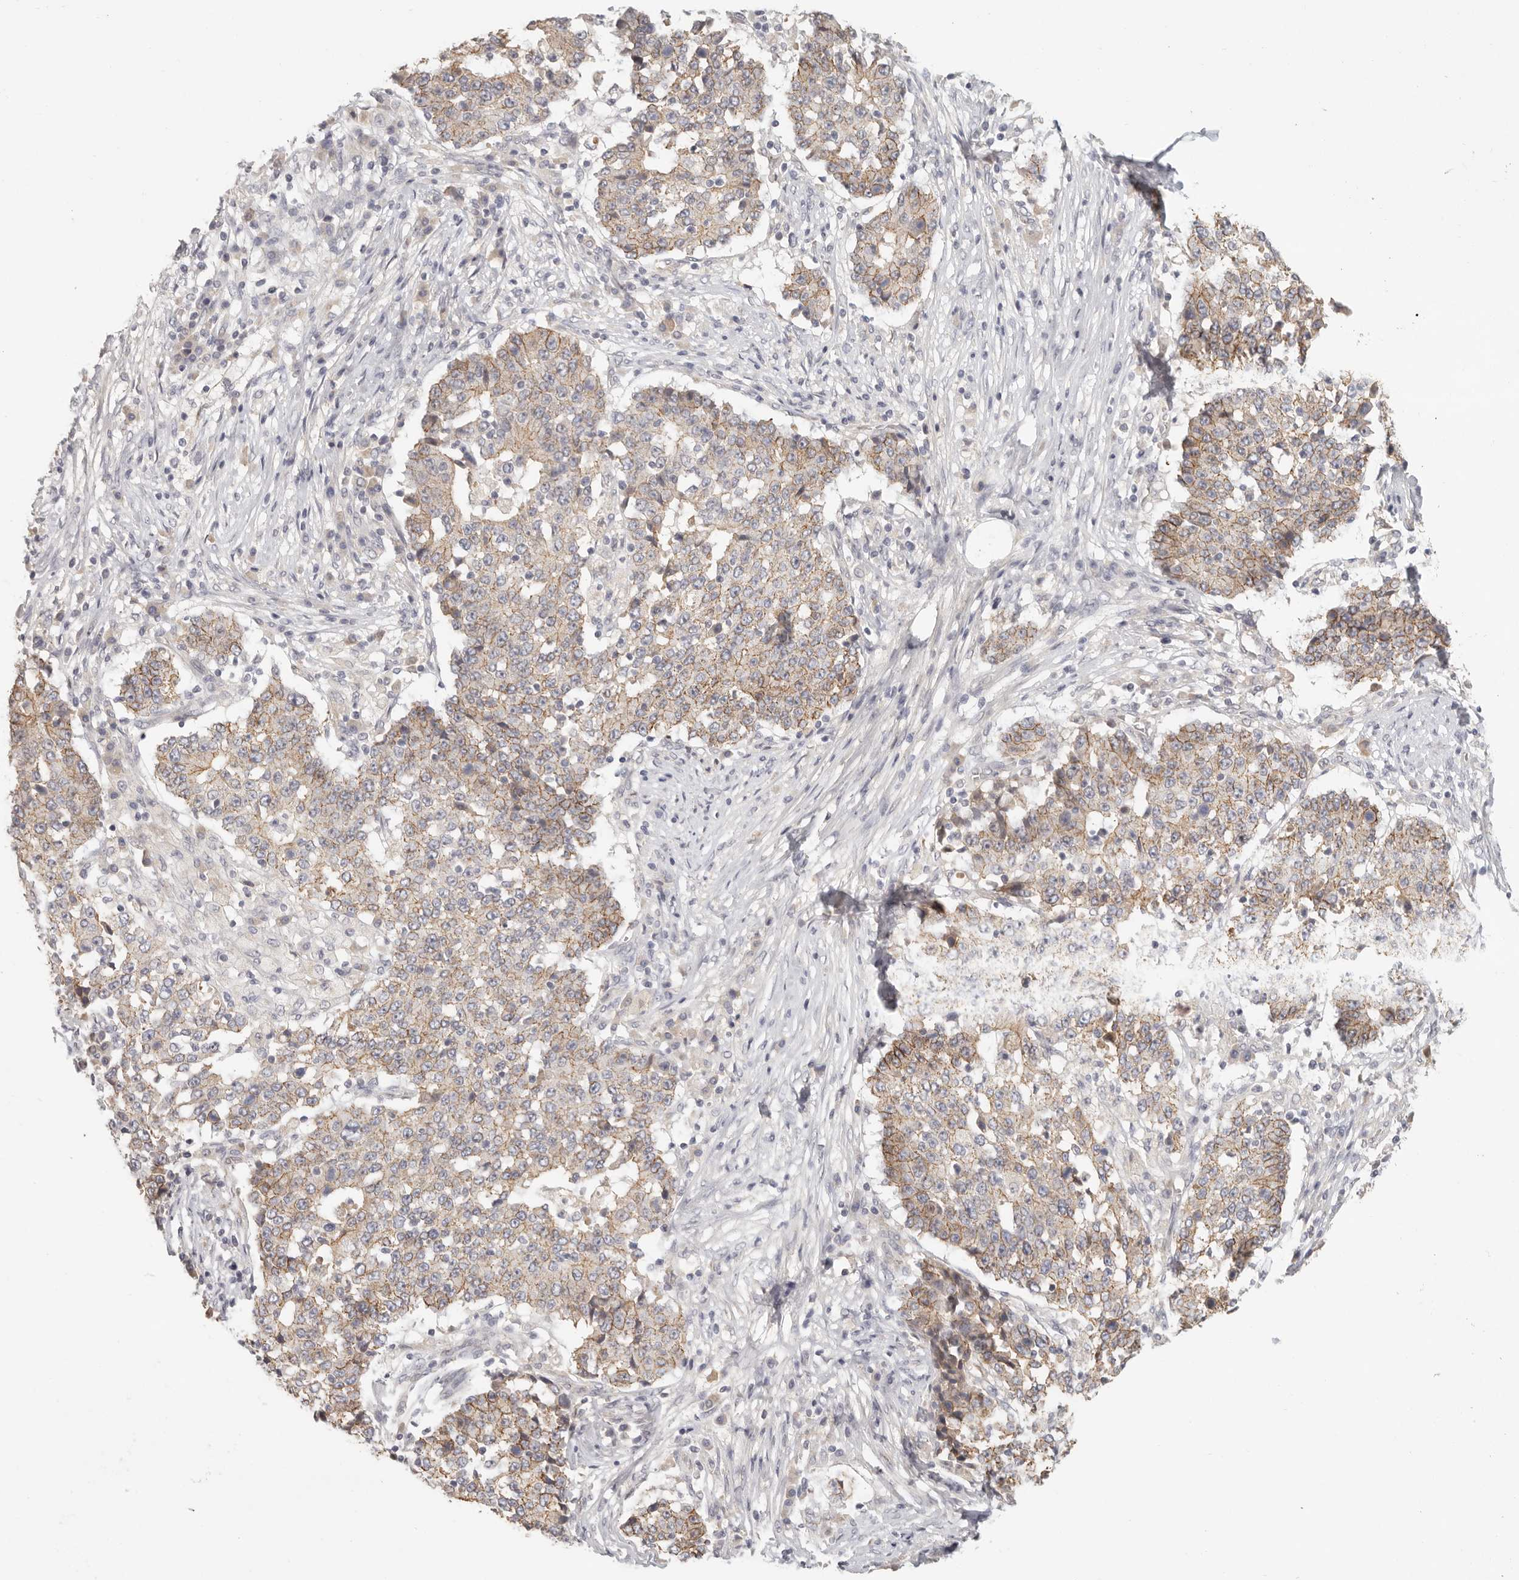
{"staining": {"intensity": "moderate", "quantity": ">75%", "location": "cytoplasmic/membranous"}, "tissue": "stomach cancer", "cell_type": "Tumor cells", "image_type": "cancer", "snomed": [{"axis": "morphology", "description": "Adenocarcinoma, NOS"}, {"axis": "topography", "description": "Stomach"}], "caption": "Protein analysis of stomach adenocarcinoma tissue exhibits moderate cytoplasmic/membranous positivity in approximately >75% of tumor cells. The staining is performed using DAB brown chromogen to label protein expression. The nuclei are counter-stained blue using hematoxylin.", "gene": "ANXA9", "patient": {"sex": "male", "age": 59}}